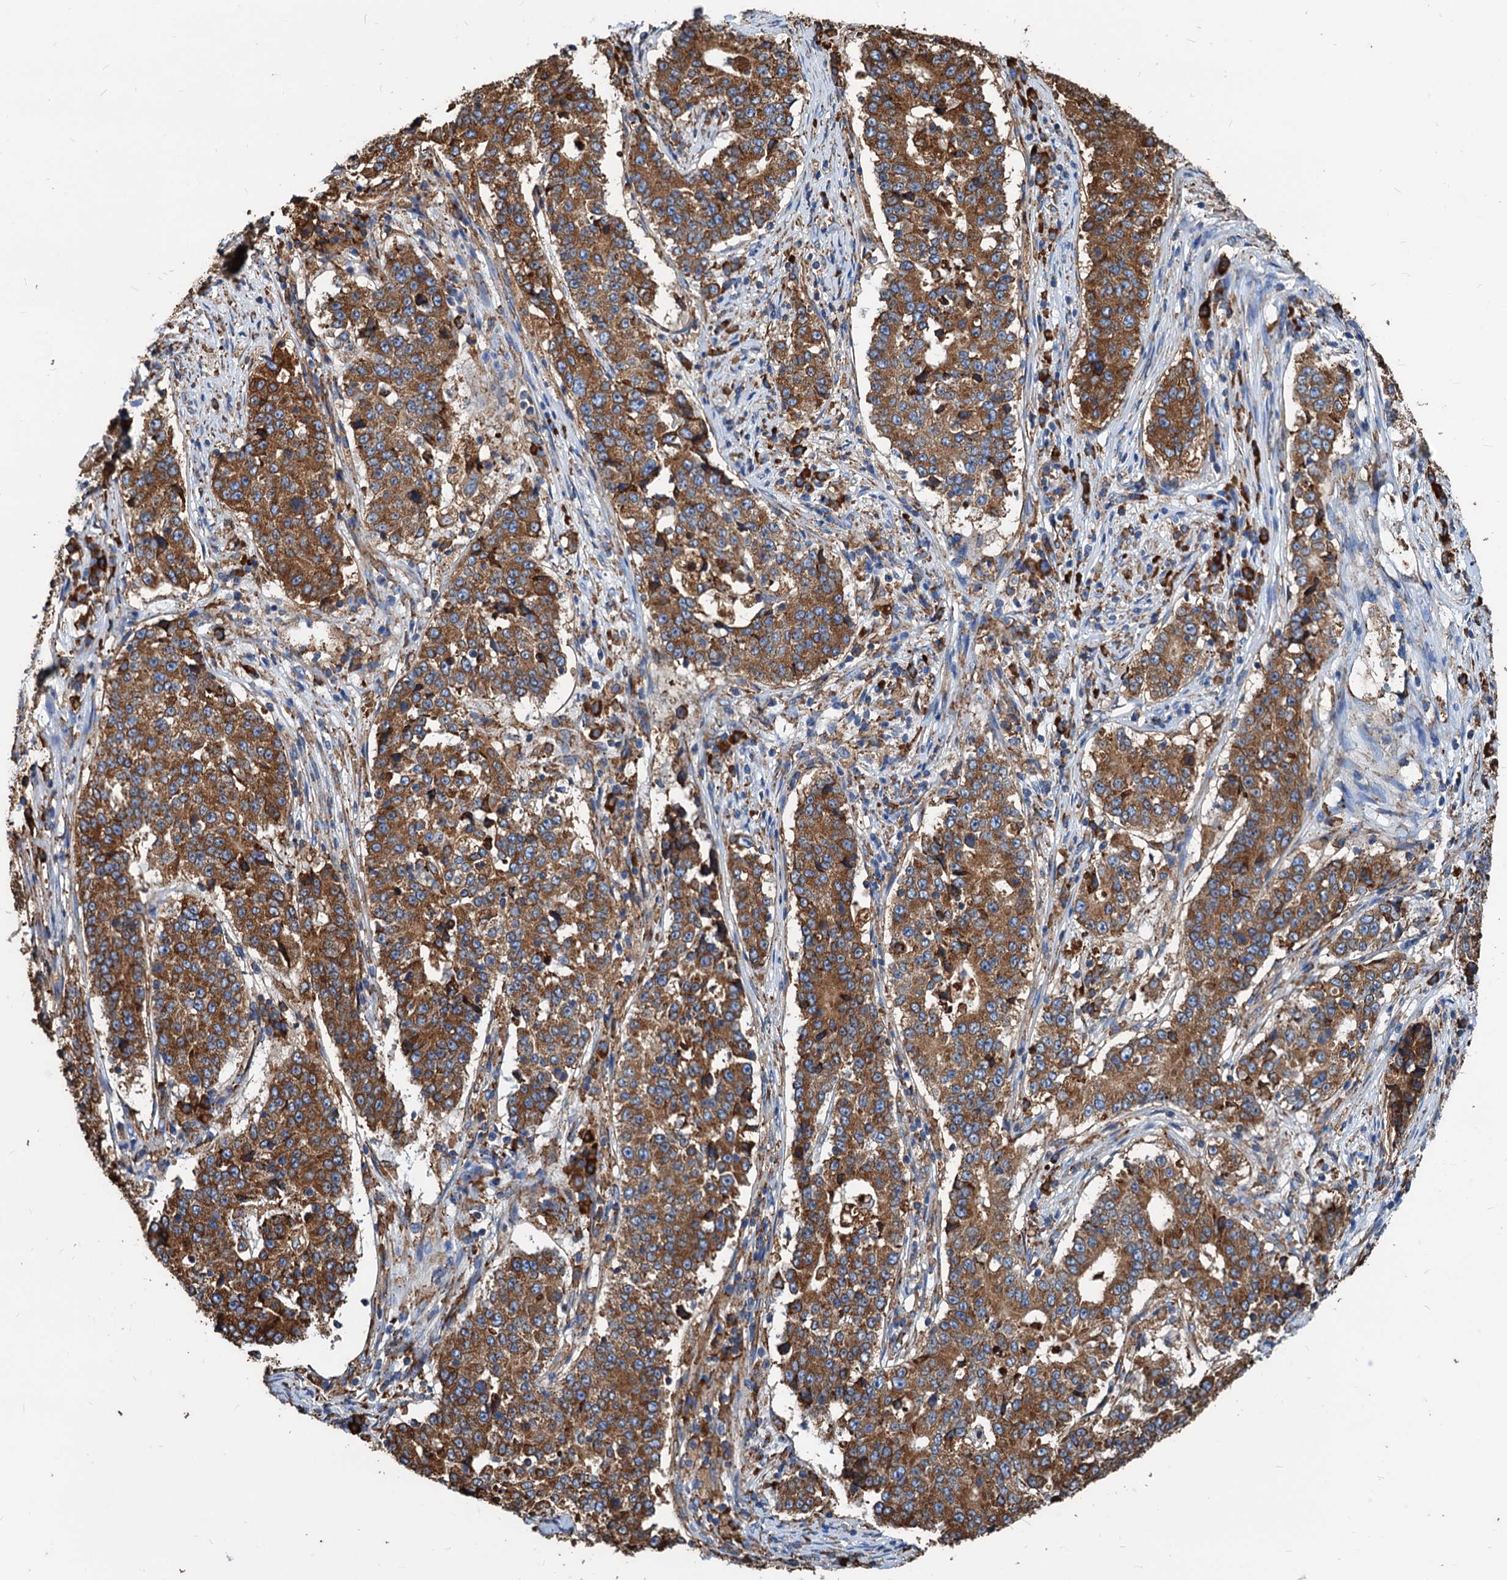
{"staining": {"intensity": "moderate", "quantity": ">75%", "location": "cytoplasmic/membranous"}, "tissue": "stomach cancer", "cell_type": "Tumor cells", "image_type": "cancer", "snomed": [{"axis": "morphology", "description": "Adenocarcinoma, NOS"}, {"axis": "topography", "description": "Stomach"}], "caption": "A brown stain labels moderate cytoplasmic/membranous staining of a protein in human stomach cancer tumor cells.", "gene": "HSPA5", "patient": {"sex": "male", "age": 59}}